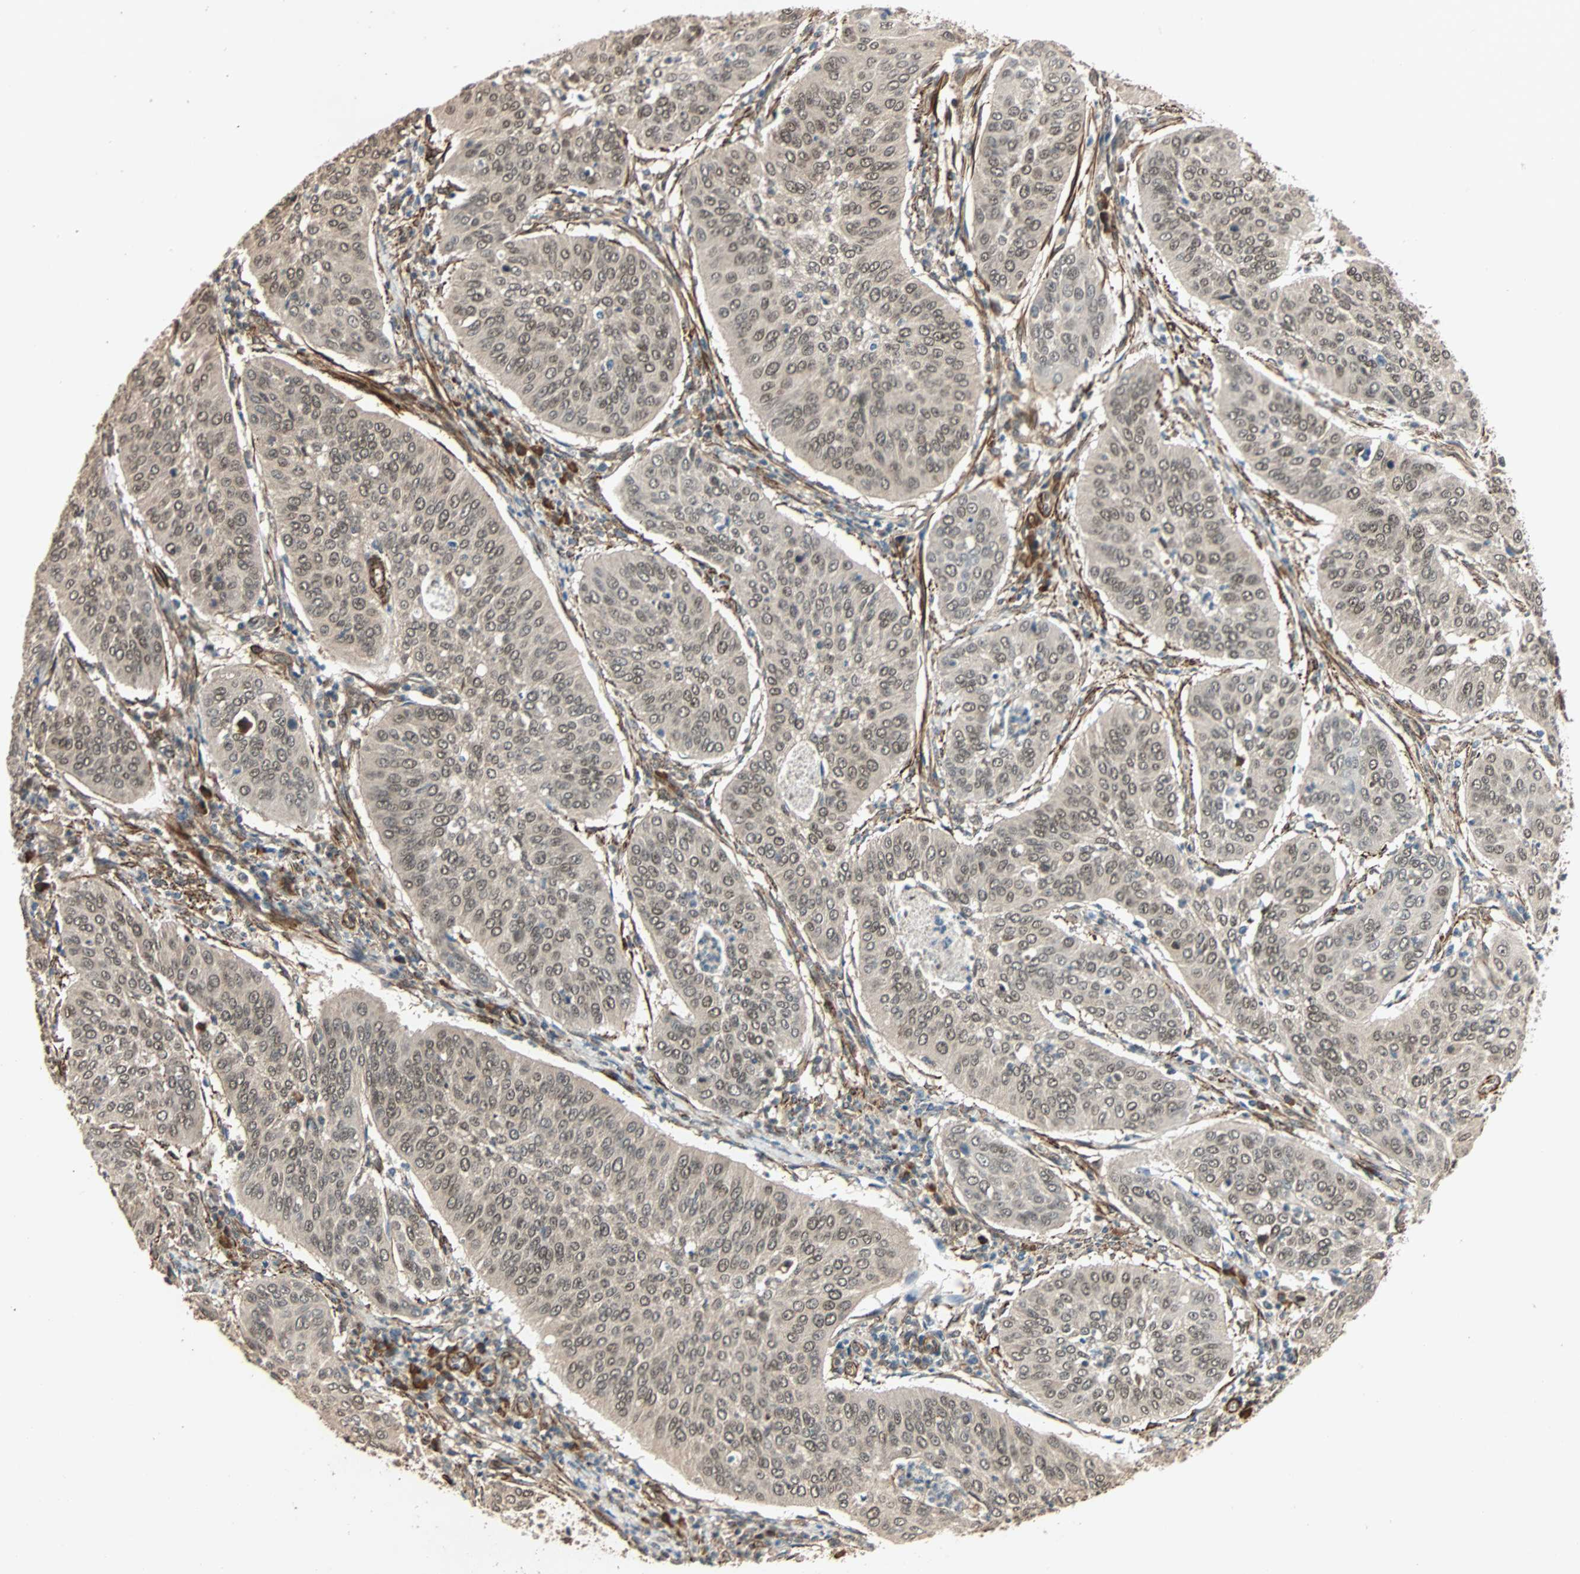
{"staining": {"intensity": "moderate", "quantity": "25%-75%", "location": "nuclear"}, "tissue": "cervical cancer", "cell_type": "Tumor cells", "image_type": "cancer", "snomed": [{"axis": "morphology", "description": "Normal tissue, NOS"}, {"axis": "morphology", "description": "Squamous cell carcinoma, NOS"}, {"axis": "topography", "description": "Cervix"}], "caption": "Protein staining displays moderate nuclear positivity in approximately 25%-75% of tumor cells in squamous cell carcinoma (cervical). The protein is shown in brown color, while the nuclei are stained blue.", "gene": "QSER1", "patient": {"sex": "female", "age": 39}}